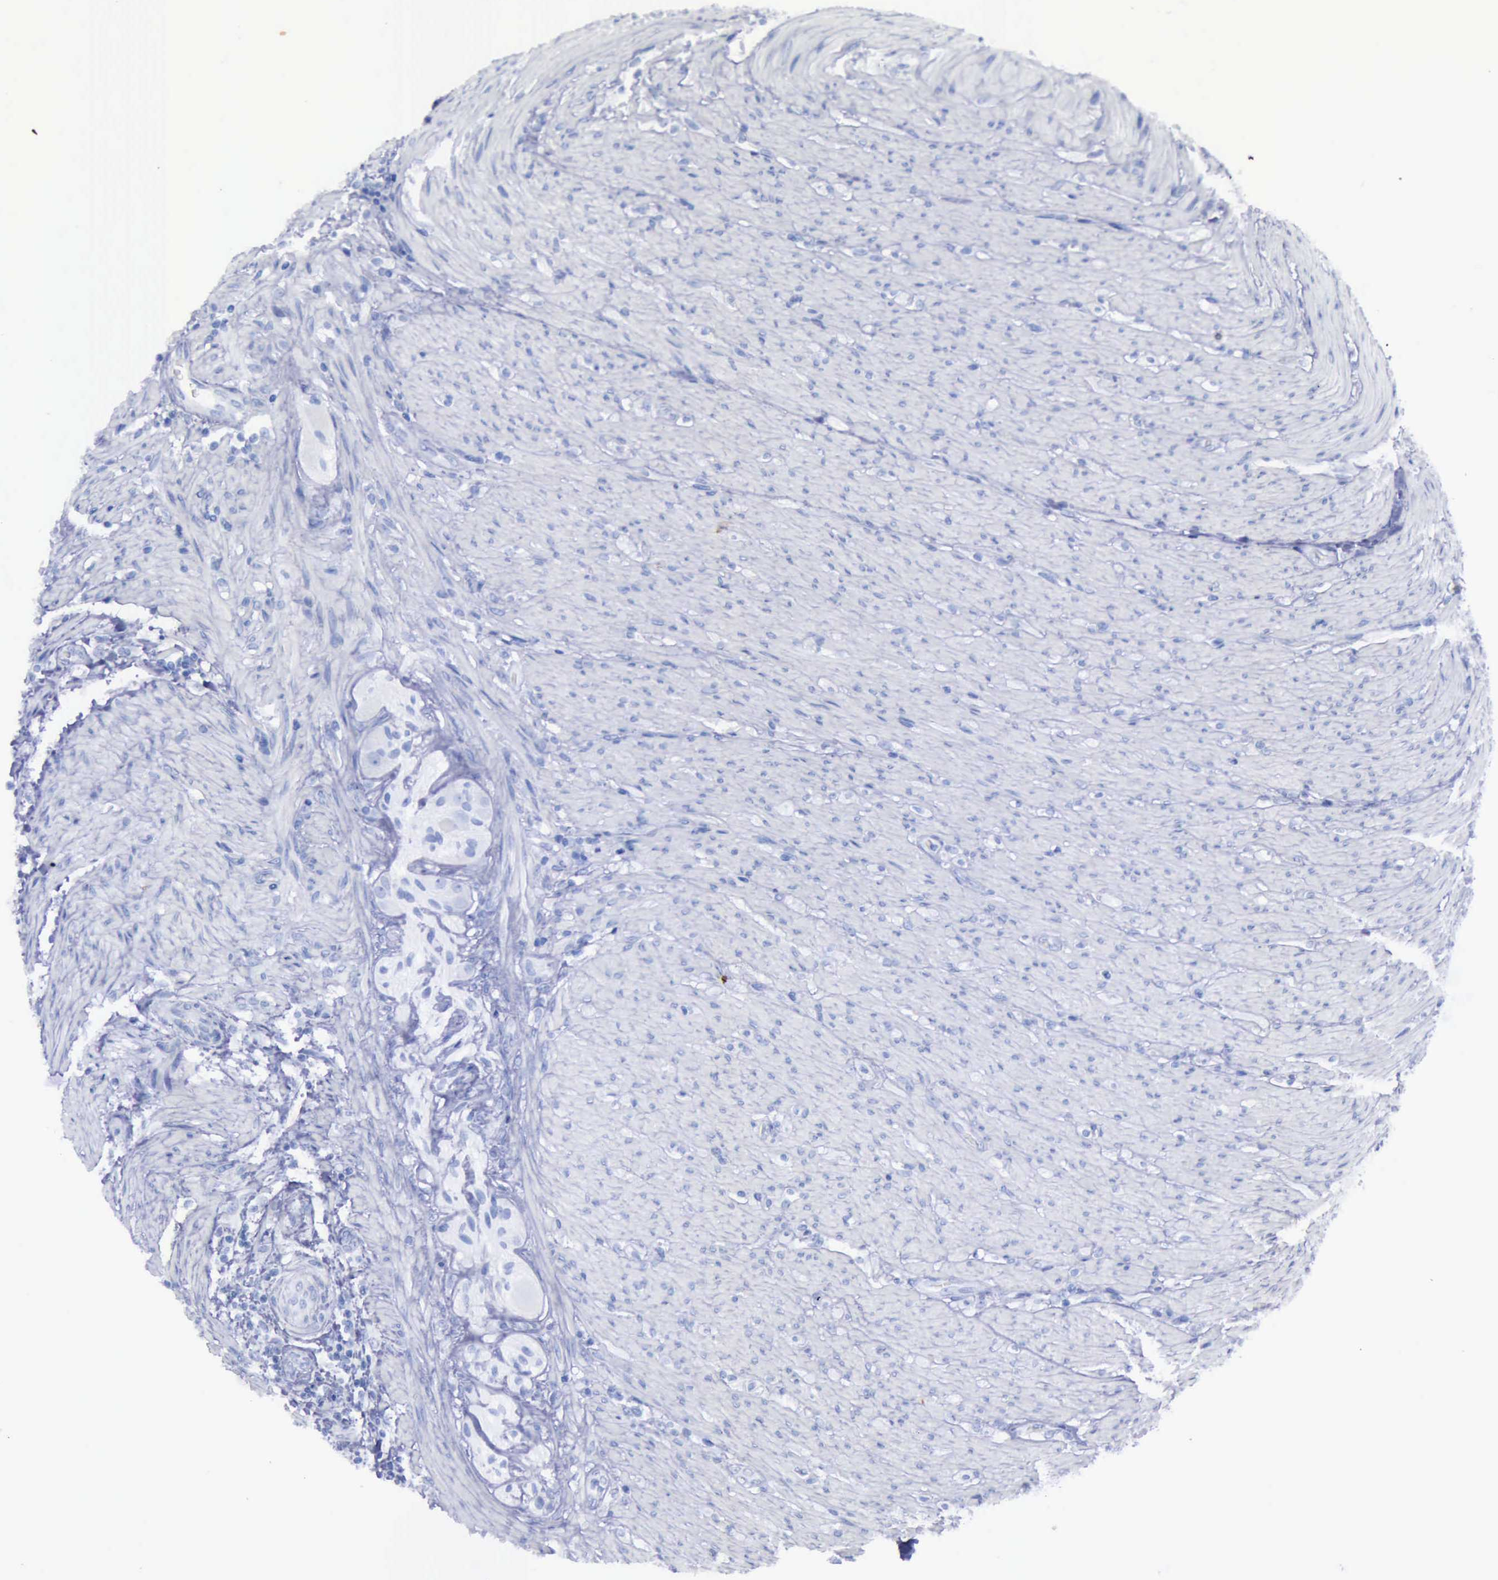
{"staining": {"intensity": "negative", "quantity": "none", "location": "none"}, "tissue": "colorectal cancer", "cell_type": "Tumor cells", "image_type": "cancer", "snomed": [{"axis": "morphology", "description": "Adenocarcinoma, NOS"}, {"axis": "topography", "description": "Colon"}], "caption": "IHC image of colorectal adenocarcinoma stained for a protein (brown), which shows no staining in tumor cells.", "gene": "CTSD", "patient": {"sex": "female", "age": 46}}